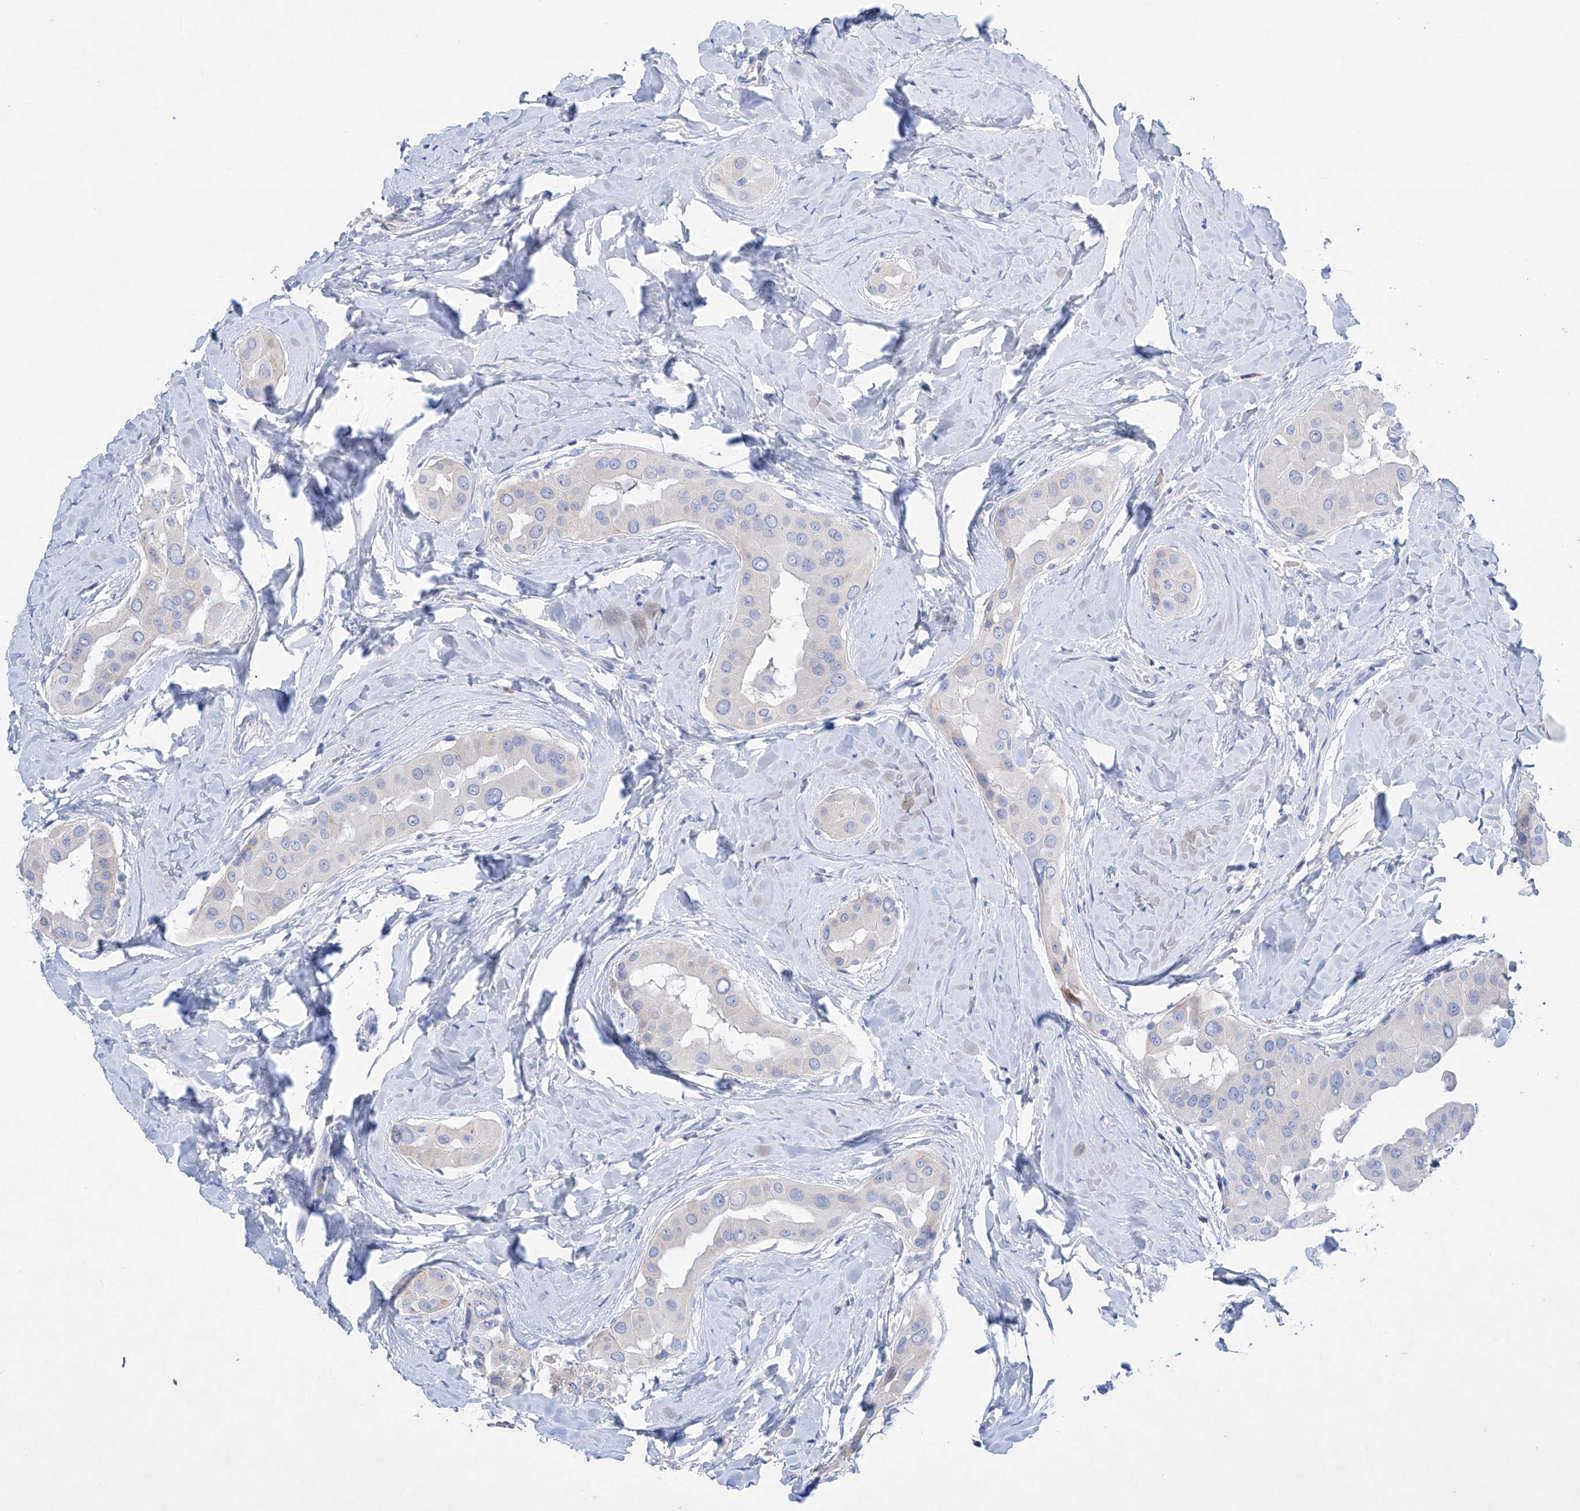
{"staining": {"intensity": "negative", "quantity": "none", "location": "none"}, "tissue": "thyroid cancer", "cell_type": "Tumor cells", "image_type": "cancer", "snomed": [{"axis": "morphology", "description": "Papillary adenocarcinoma, NOS"}, {"axis": "topography", "description": "Thyroid gland"}], "caption": "This is an immunohistochemistry (IHC) micrograph of thyroid cancer. There is no staining in tumor cells.", "gene": "LURAP1", "patient": {"sex": "male", "age": 33}}